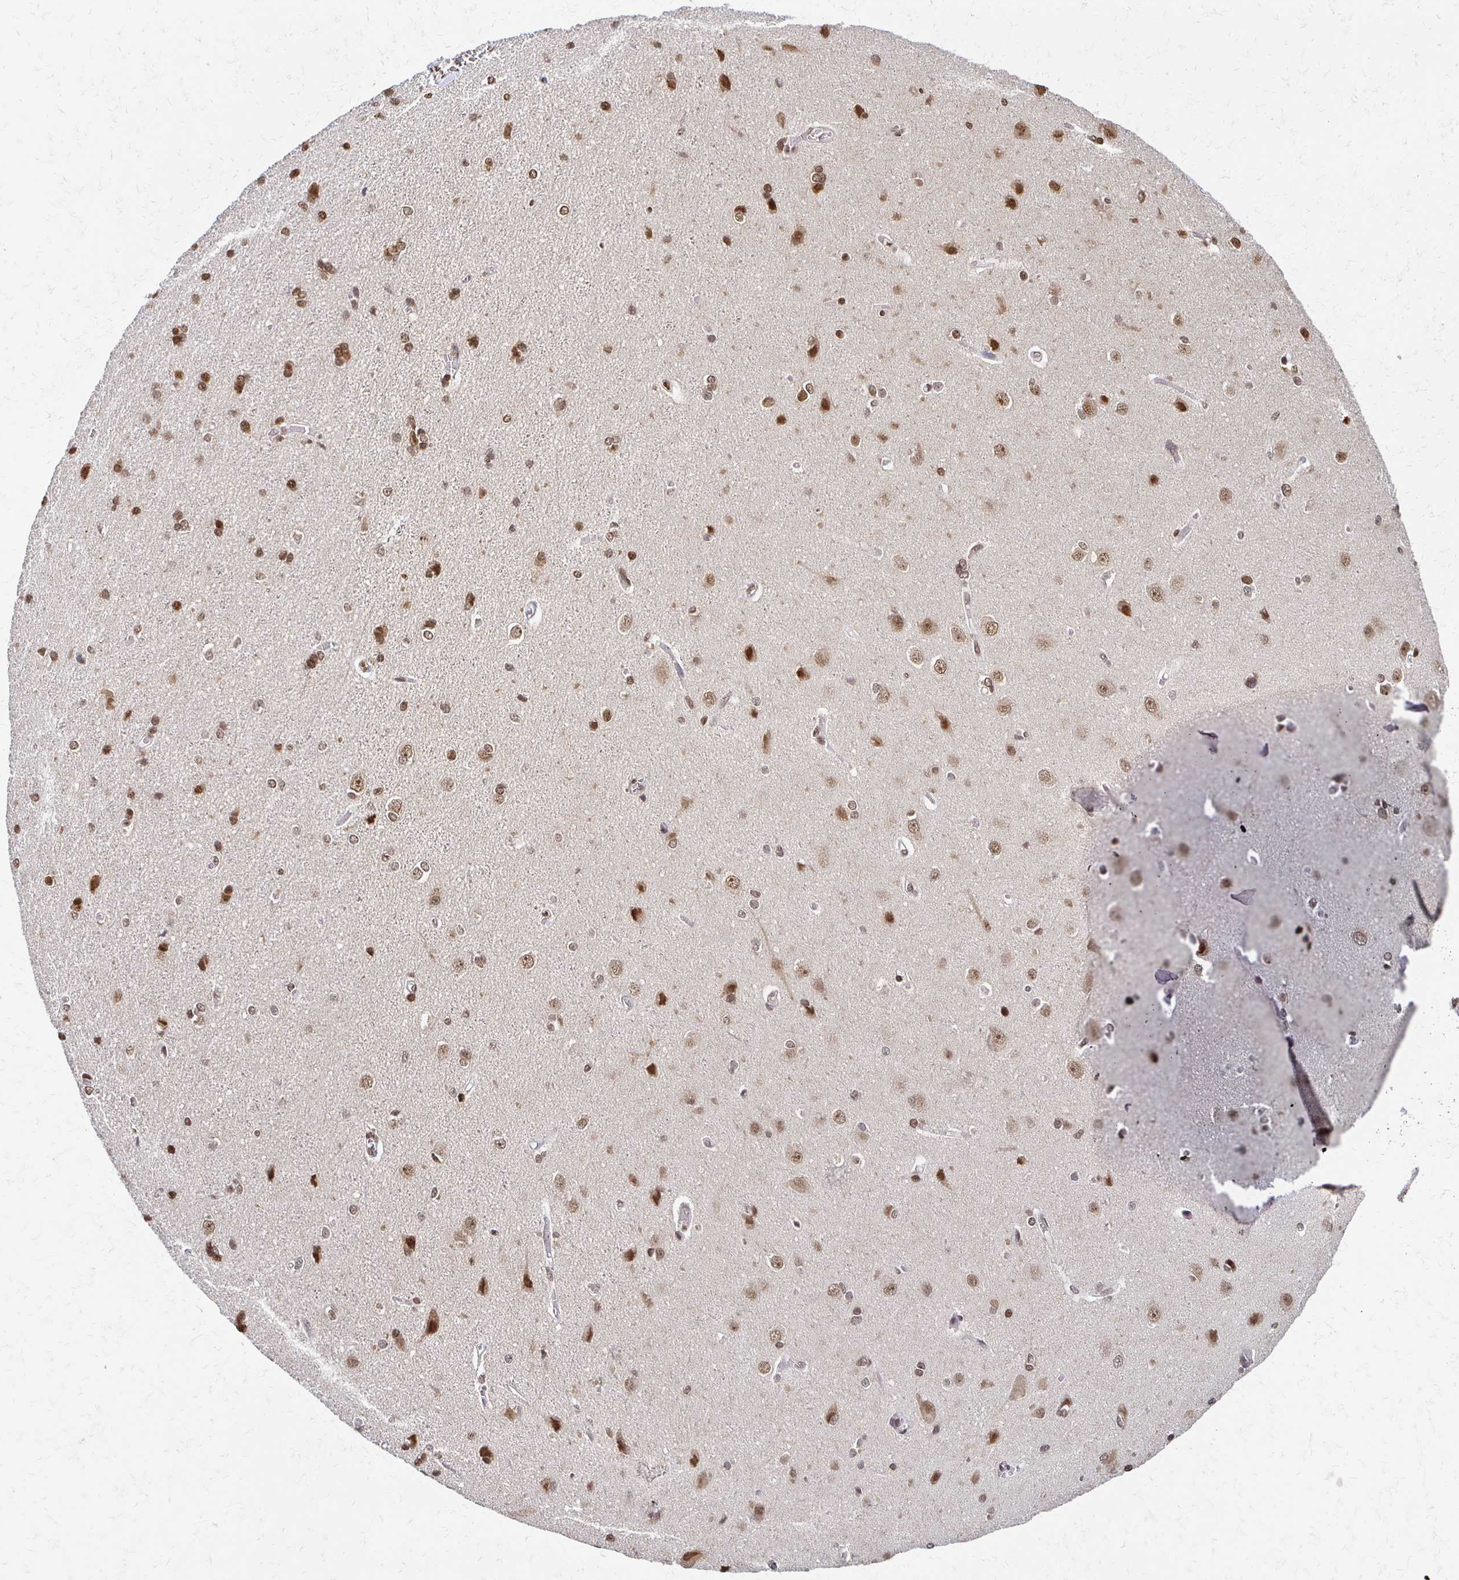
{"staining": {"intensity": "weak", "quantity": "<25%", "location": "nuclear"}, "tissue": "cerebral cortex", "cell_type": "Endothelial cells", "image_type": "normal", "snomed": [{"axis": "morphology", "description": "Normal tissue, NOS"}, {"axis": "topography", "description": "Cerebral cortex"}], "caption": "Protein analysis of benign cerebral cortex exhibits no significant staining in endothelial cells.", "gene": "HOXA9", "patient": {"sex": "male", "age": 37}}